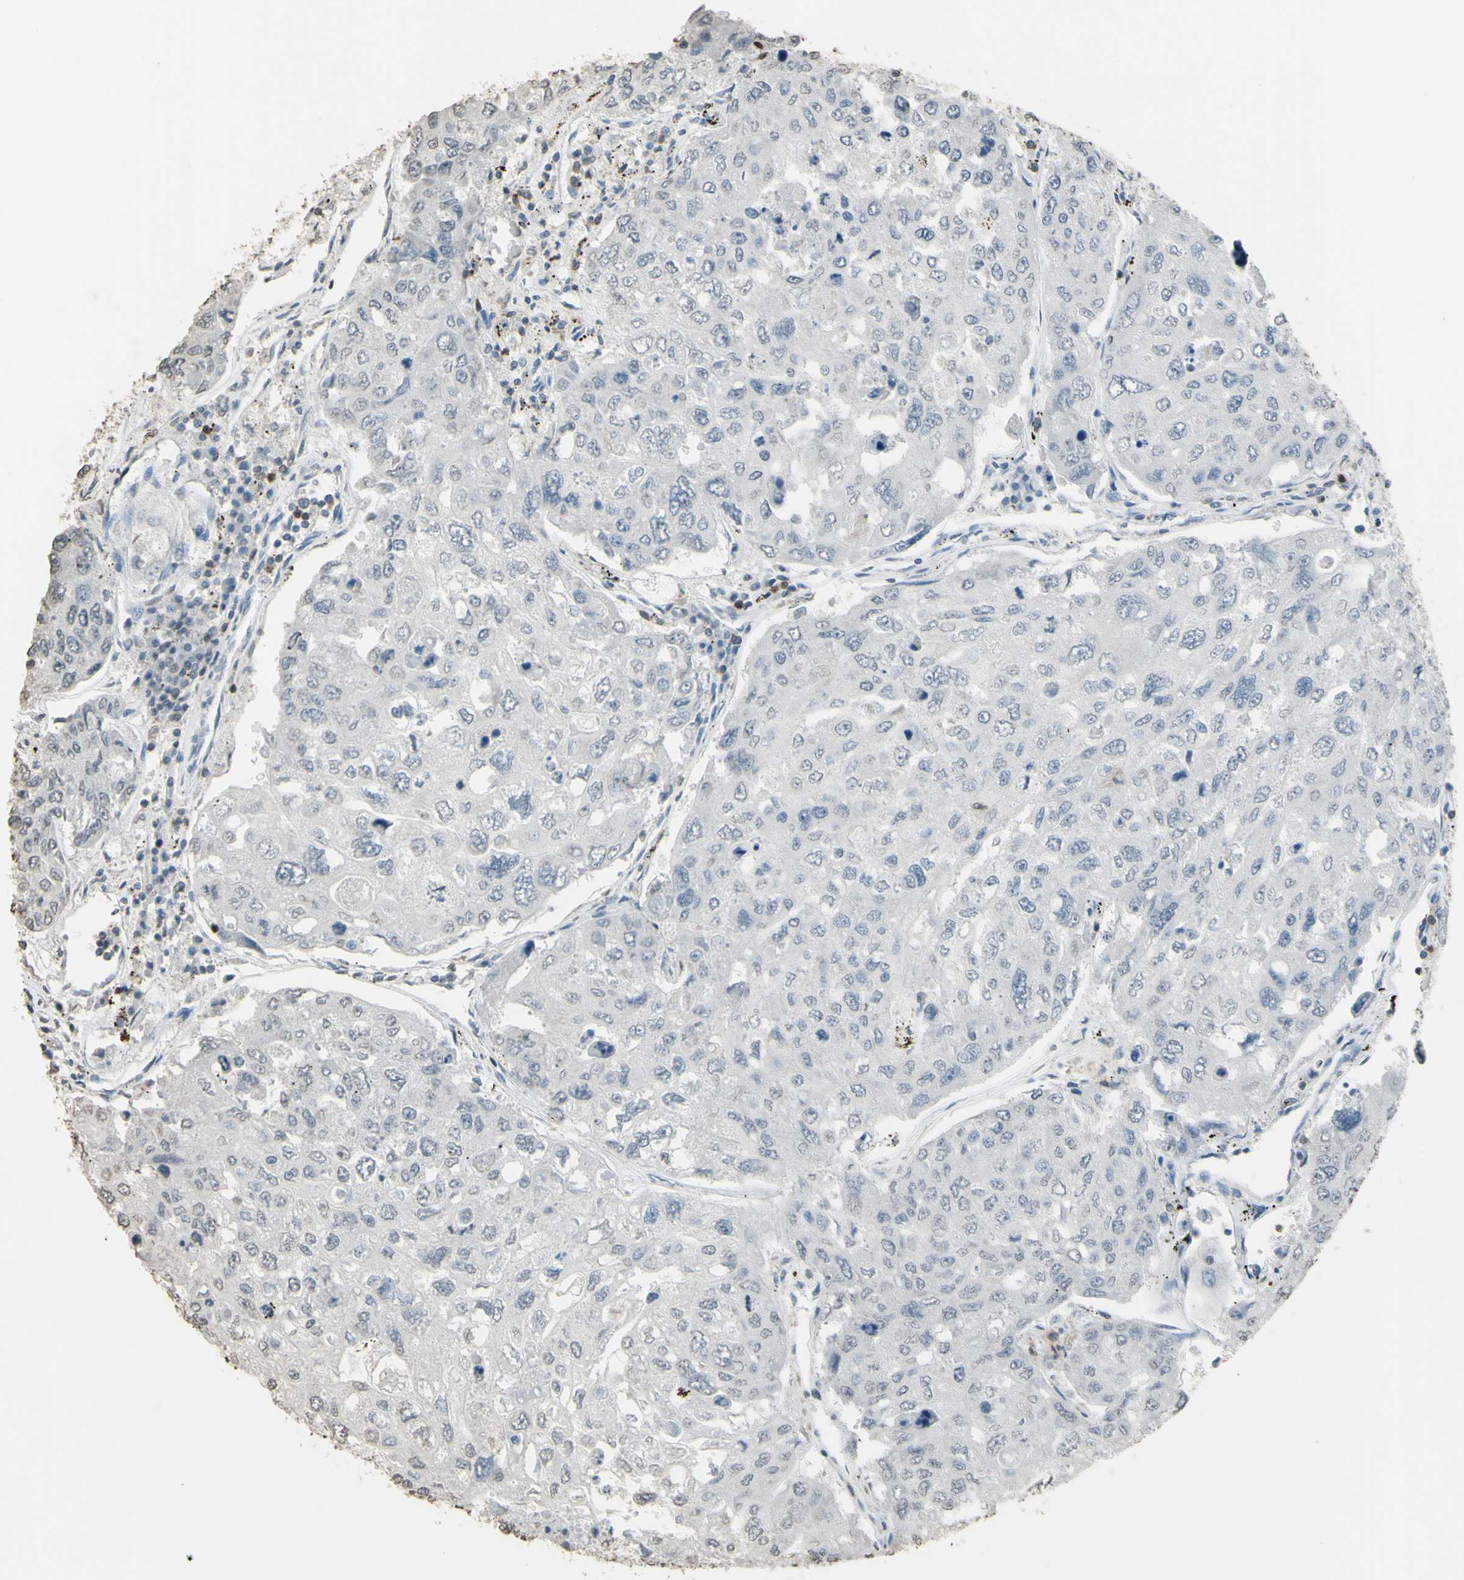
{"staining": {"intensity": "negative", "quantity": "none", "location": "none"}, "tissue": "urothelial cancer", "cell_type": "Tumor cells", "image_type": "cancer", "snomed": [{"axis": "morphology", "description": "Urothelial carcinoma, High grade"}, {"axis": "topography", "description": "Lymph node"}, {"axis": "topography", "description": "Urinary bladder"}], "caption": "Urothelial carcinoma (high-grade) was stained to show a protein in brown. There is no significant staining in tumor cells.", "gene": "PSTPIP1", "patient": {"sex": "male", "age": 51}}